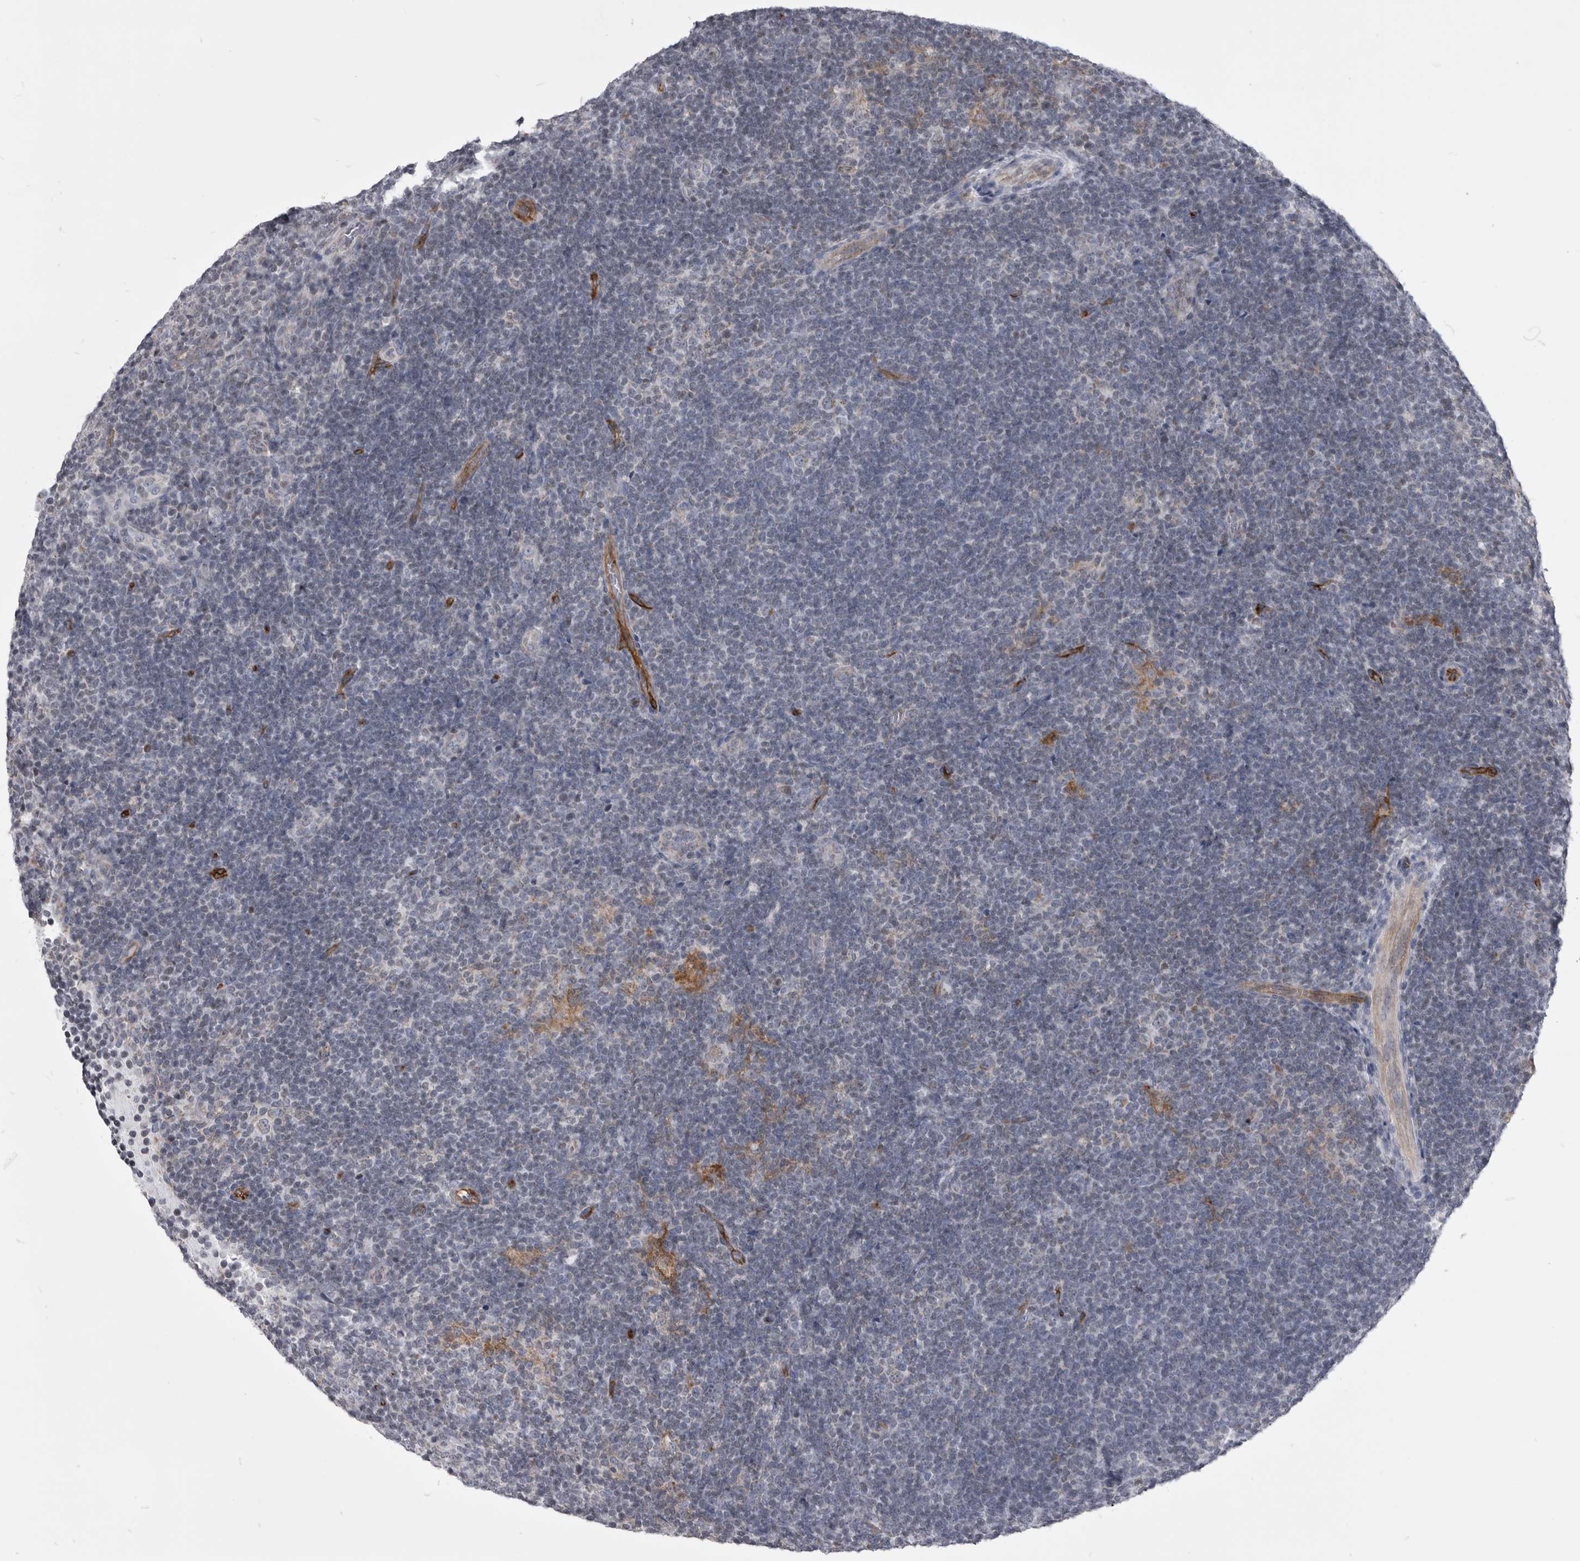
{"staining": {"intensity": "moderate", "quantity": "<25%", "location": "cytoplasmic/membranous"}, "tissue": "lymphoma", "cell_type": "Tumor cells", "image_type": "cancer", "snomed": [{"axis": "morphology", "description": "Hodgkin's disease, NOS"}, {"axis": "topography", "description": "Lymph node"}], "caption": "The photomicrograph demonstrates immunohistochemical staining of lymphoma. There is moderate cytoplasmic/membranous positivity is appreciated in about <25% of tumor cells.", "gene": "OPLAH", "patient": {"sex": "female", "age": 57}}